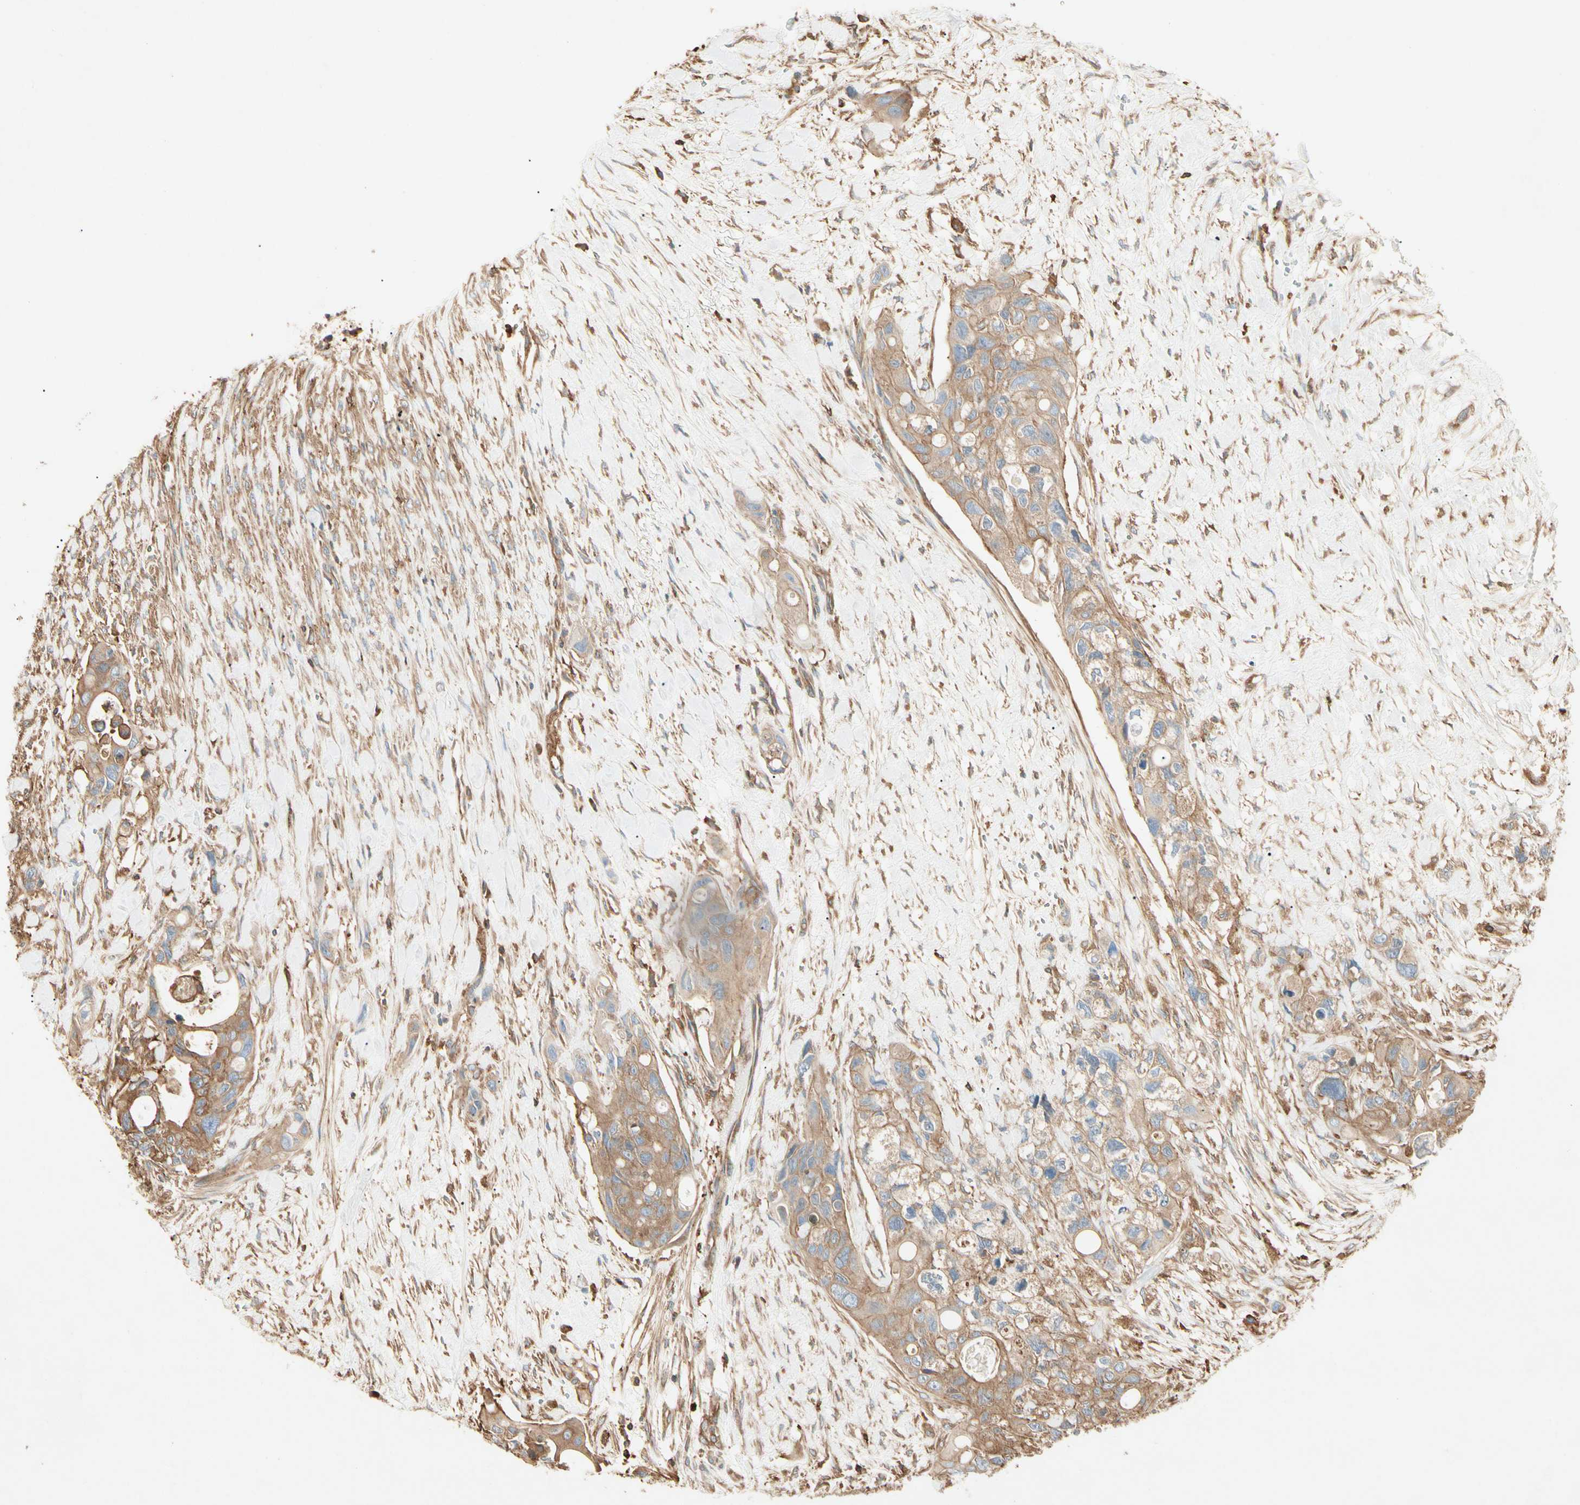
{"staining": {"intensity": "moderate", "quantity": ">75%", "location": "cytoplasmic/membranous"}, "tissue": "colorectal cancer", "cell_type": "Tumor cells", "image_type": "cancer", "snomed": [{"axis": "morphology", "description": "Adenocarcinoma, NOS"}, {"axis": "topography", "description": "Colon"}], "caption": "This is an image of immunohistochemistry (IHC) staining of adenocarcinoma (colorectal), which shows moderate staining in the cytoplasmic/membranous of tumor cells.", "gene": "ARPC2", "patient": {"sex": "female", "age": 57}}